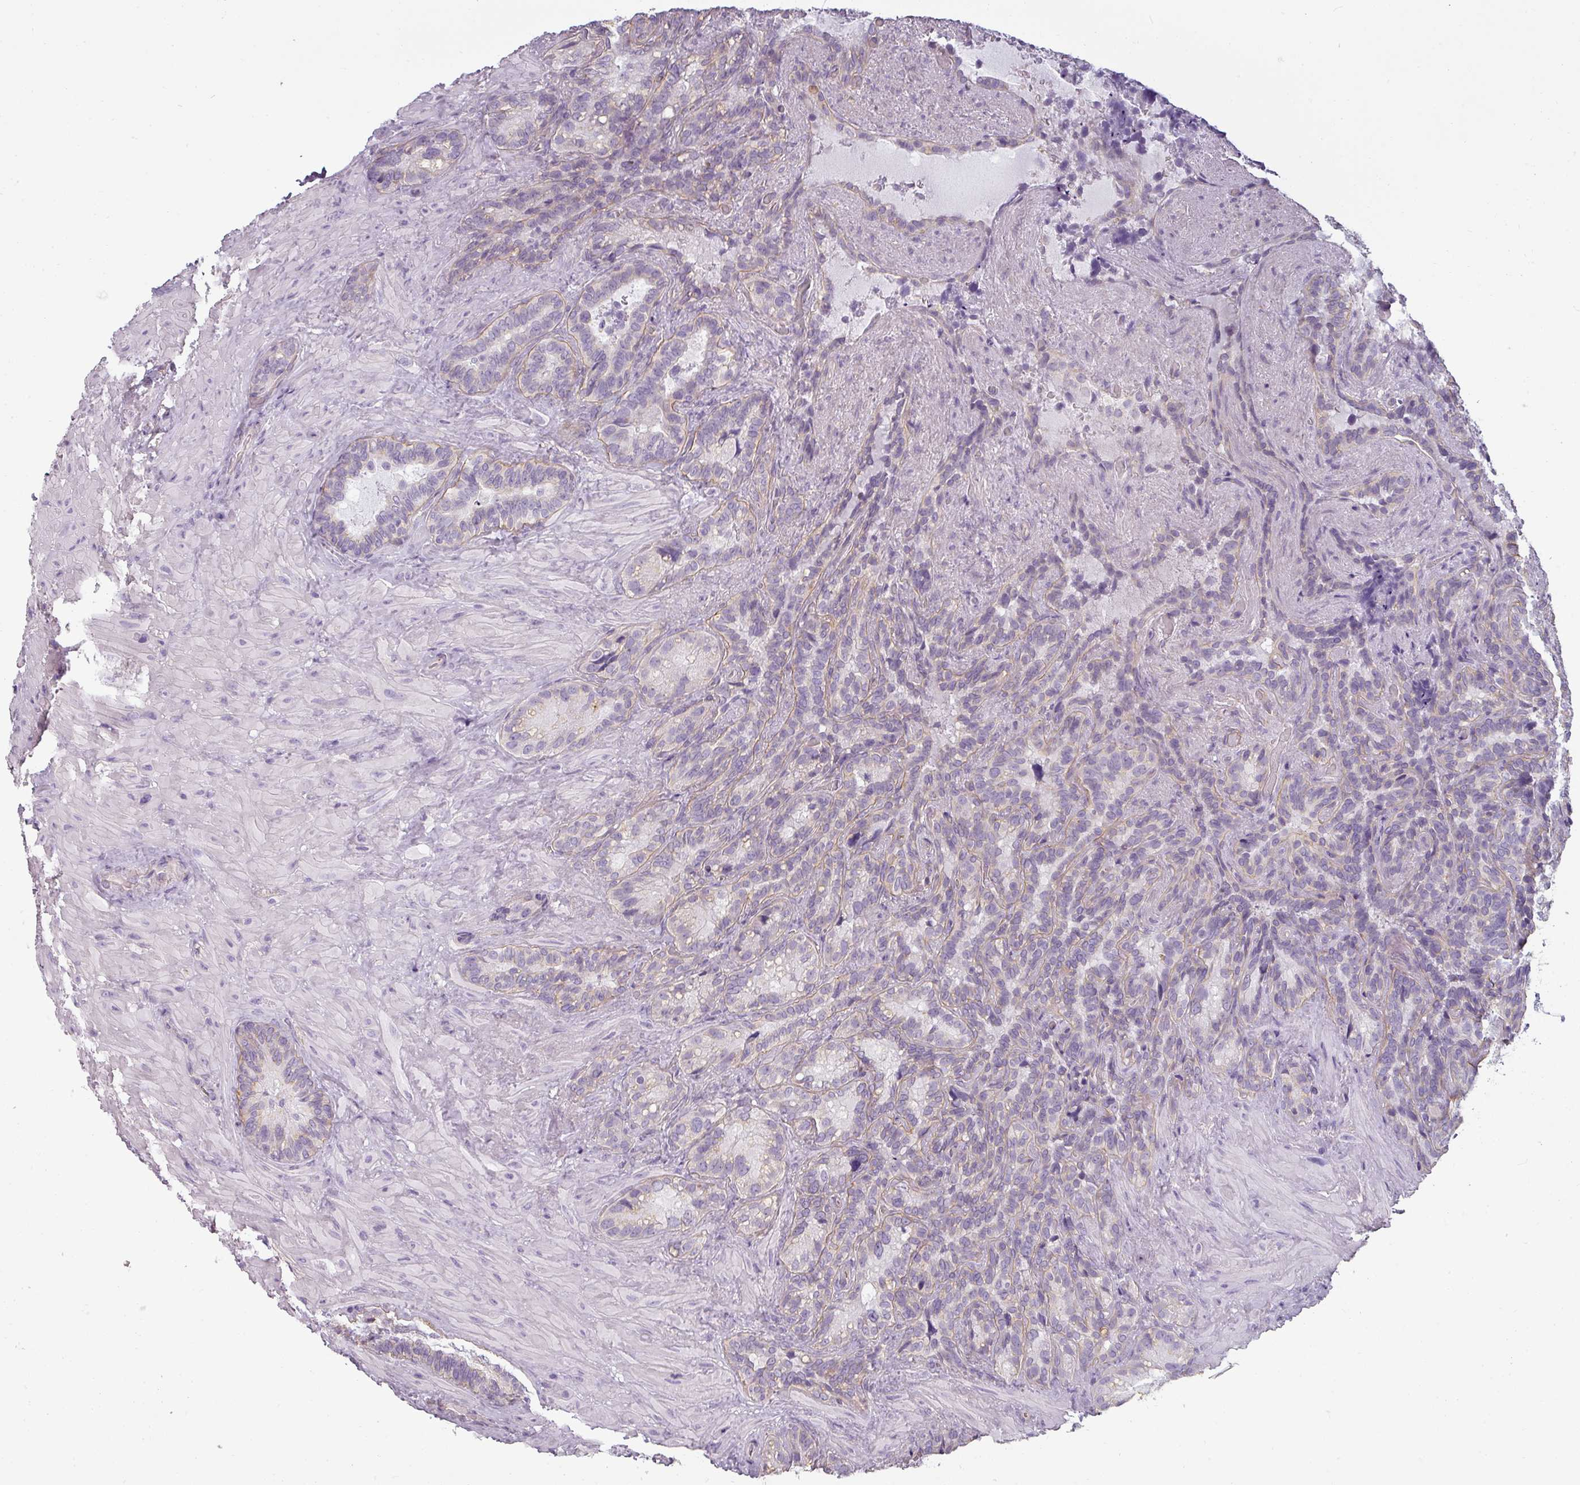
{"staining": {"intensity": "weak", "quantity": "<25%", "location": "cytoplasmic/membranous"}, "tissue": "seminal vesicle", "cell_type": "Glandular cells", "image_type": "normal", "snomed": [{"axis": "morphology", "description": "Normal tissue, NOS"}, {"axis": "topography", "description": "Seminal veicle"}], "caption": "The micrograph displays no significant staining in glandular cells of seminal vesicle. (DAB immunohistochemistry with hematoxylin counter stain).", "gene": "ASB1", "patient": {"sex": "male", "age": 62}}